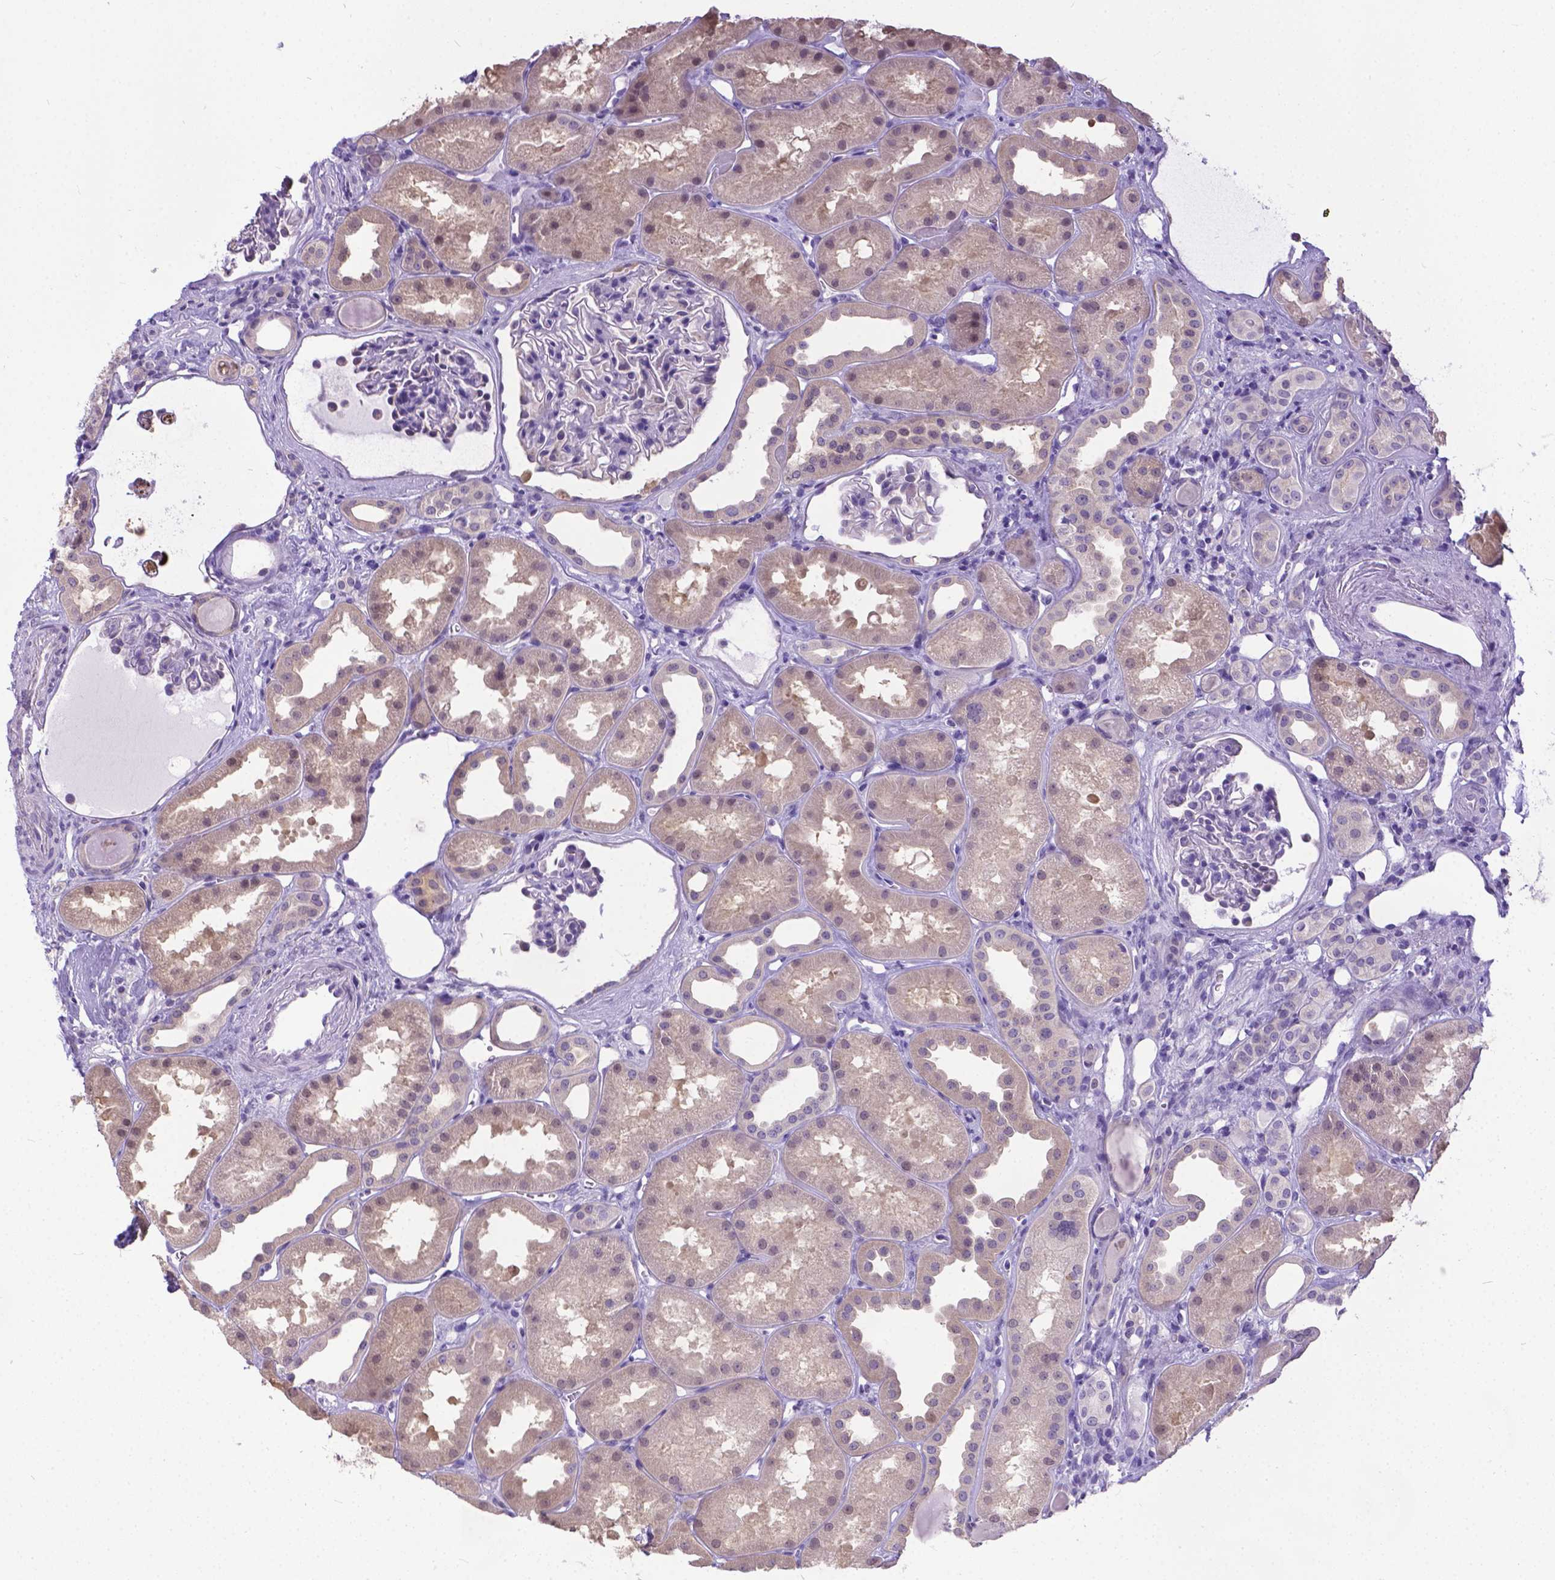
{"staining": {"intensity": "negative", "quantity": "none", "location": "none"}, "tissue": "kidney", "cell_type": "Cells in glomeruli", "image_type": "normal", "snomed": [{"axis": "morphology", "description": "Normal tissue, NOS"}, {"axis": "topography", "description": "Kidney"}], "caption": "IHC of unremarkable human kidney displays no positivity in cells in glomeruli. (DAB (3,3'-diaminobenzidine) IHC visualized using brightfield microscopy, high magnification).", "gene": "TTLL6", "patient": {"sex": "male", "age": 61}}